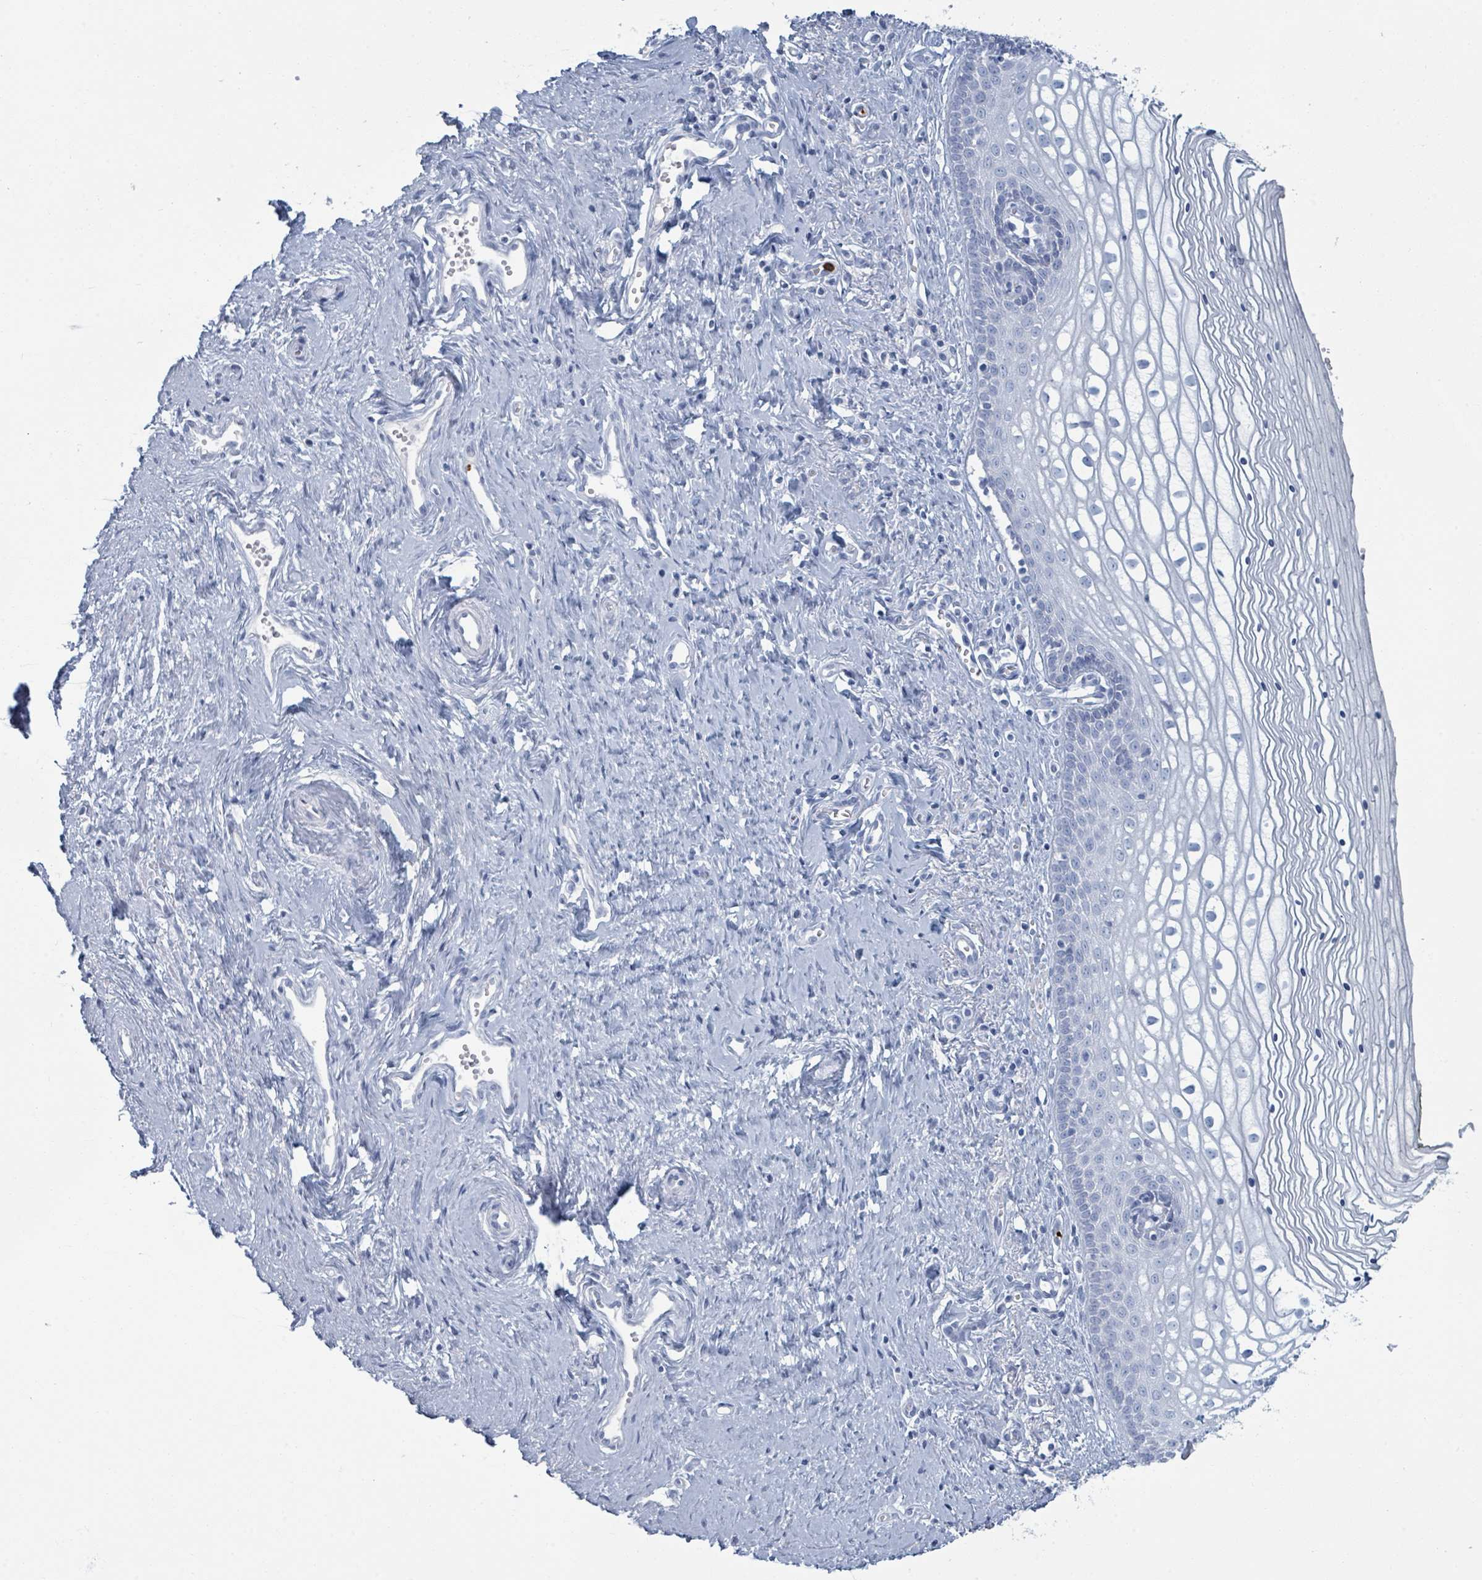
{"staining": {"intensity": "negative", "quantity": "none", "location": "none"}, "tissue": "vagina", "cell_type": "Squamous epithelial cells", "image_type": "normal", "snomed": [{"axis": "morphology", "description": "Normal tissue, NOS"}, {"axis": "topography", "description": "Vagina"}], "caption": "This image is of normal vagina stained with IHC to label a protein in brown with the nuclei are counter-stained blue. There is no staining in squamous epithelial cells. (DAB (3,3'-diaminobenzidine) IHC with hematoxylin counter stain).", "gene": "DEFA4", "patient": {"sex": "female", "age": 59}}